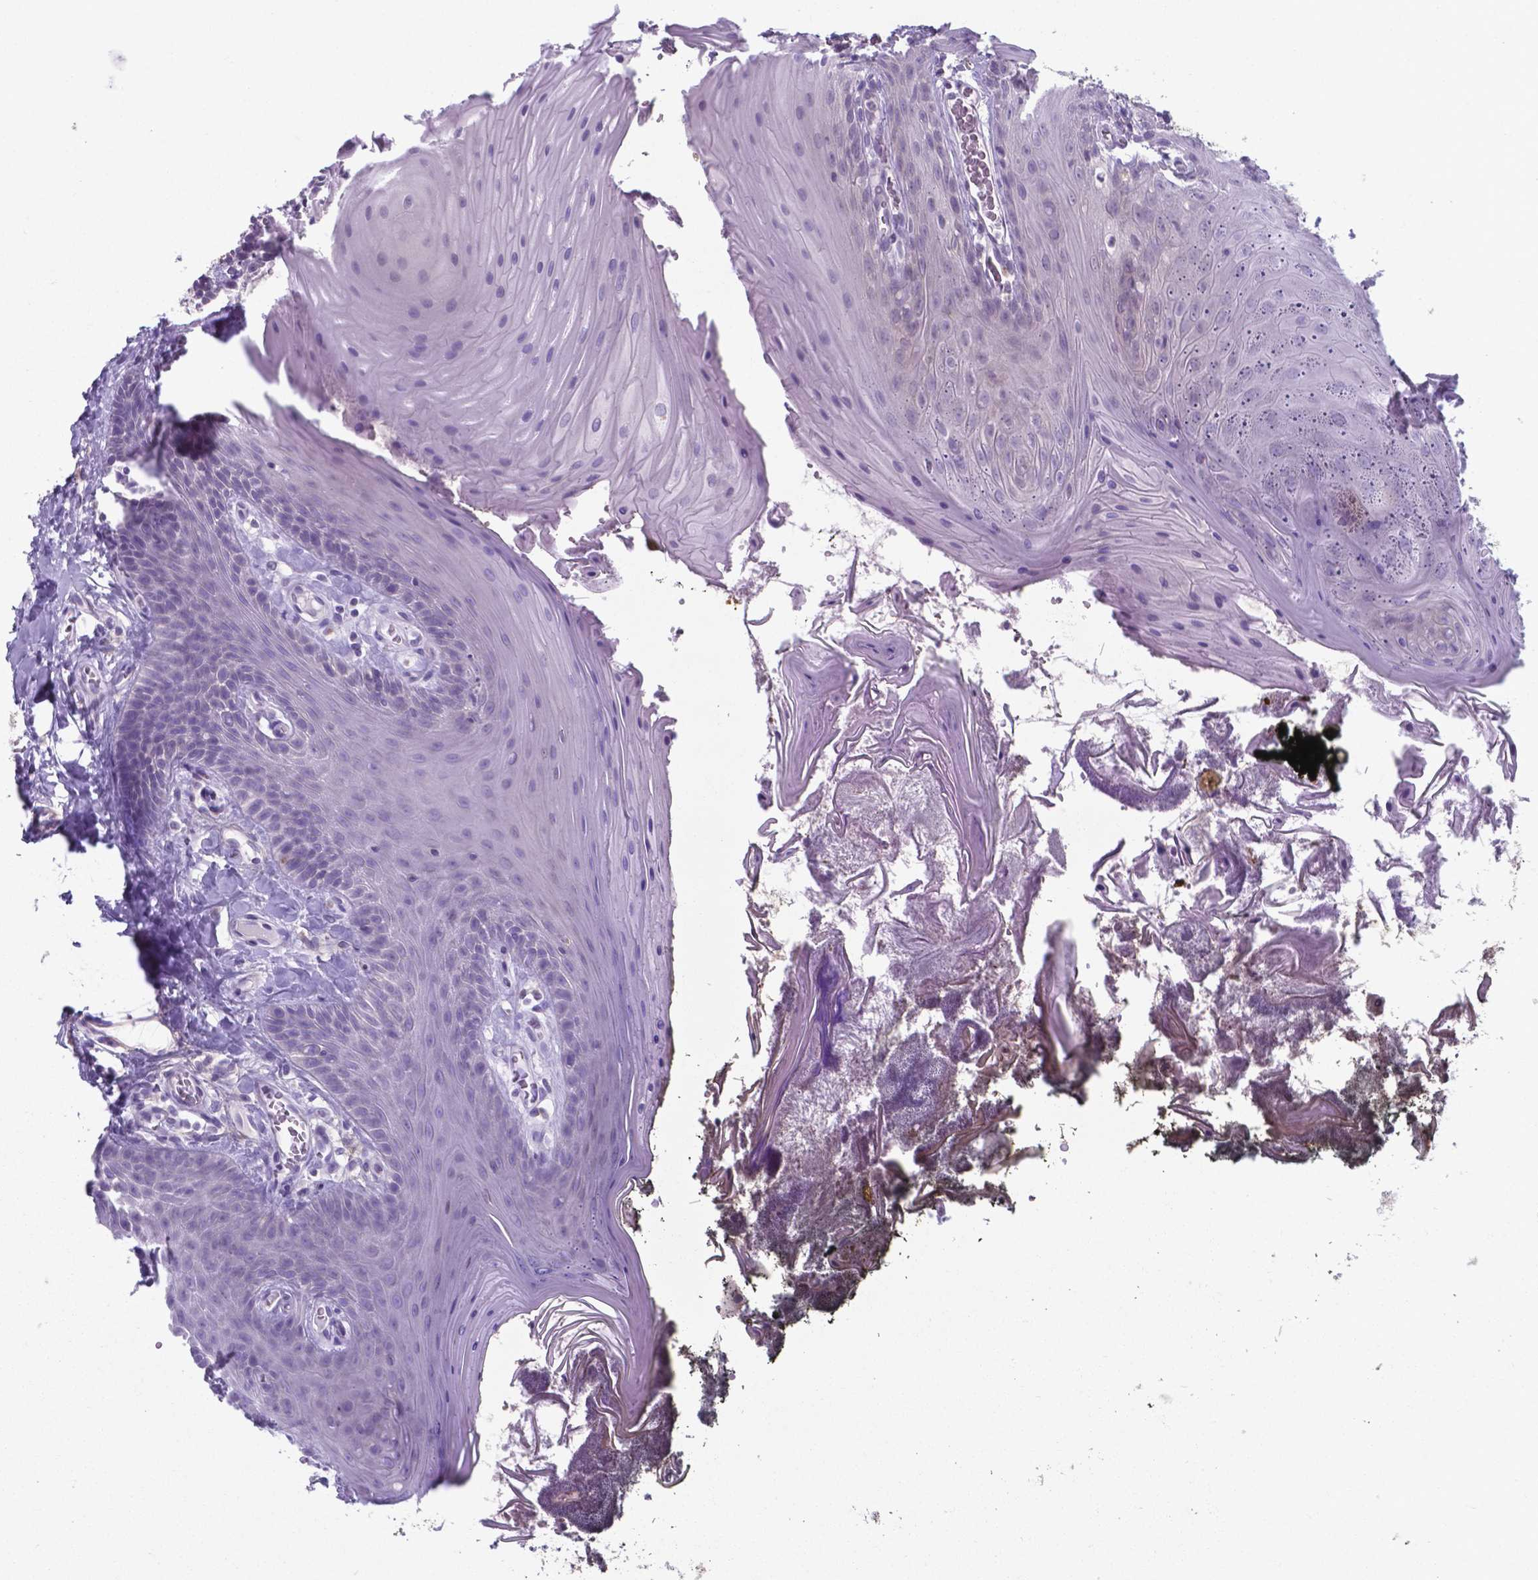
{"staining": {"intensity": "negative", "quantity": "none", "location": "none"}, "tissue": "oral mucosa", "cell_type": "Squamous epithelial cells", "image_type": "normal", "snomed": [{"axis": "morphology", "description": "Normal tissue, NOS"}, {"axis": "topography", "description": "Oral tissue"}], "caption": "There is no significant expression in squamous epithelial cells of oral mucosa. (DAB immunohistochemistry (IHC), high magnification).", "gene": "AP5B1", "patient": {"sex": "male", "age": 9}}